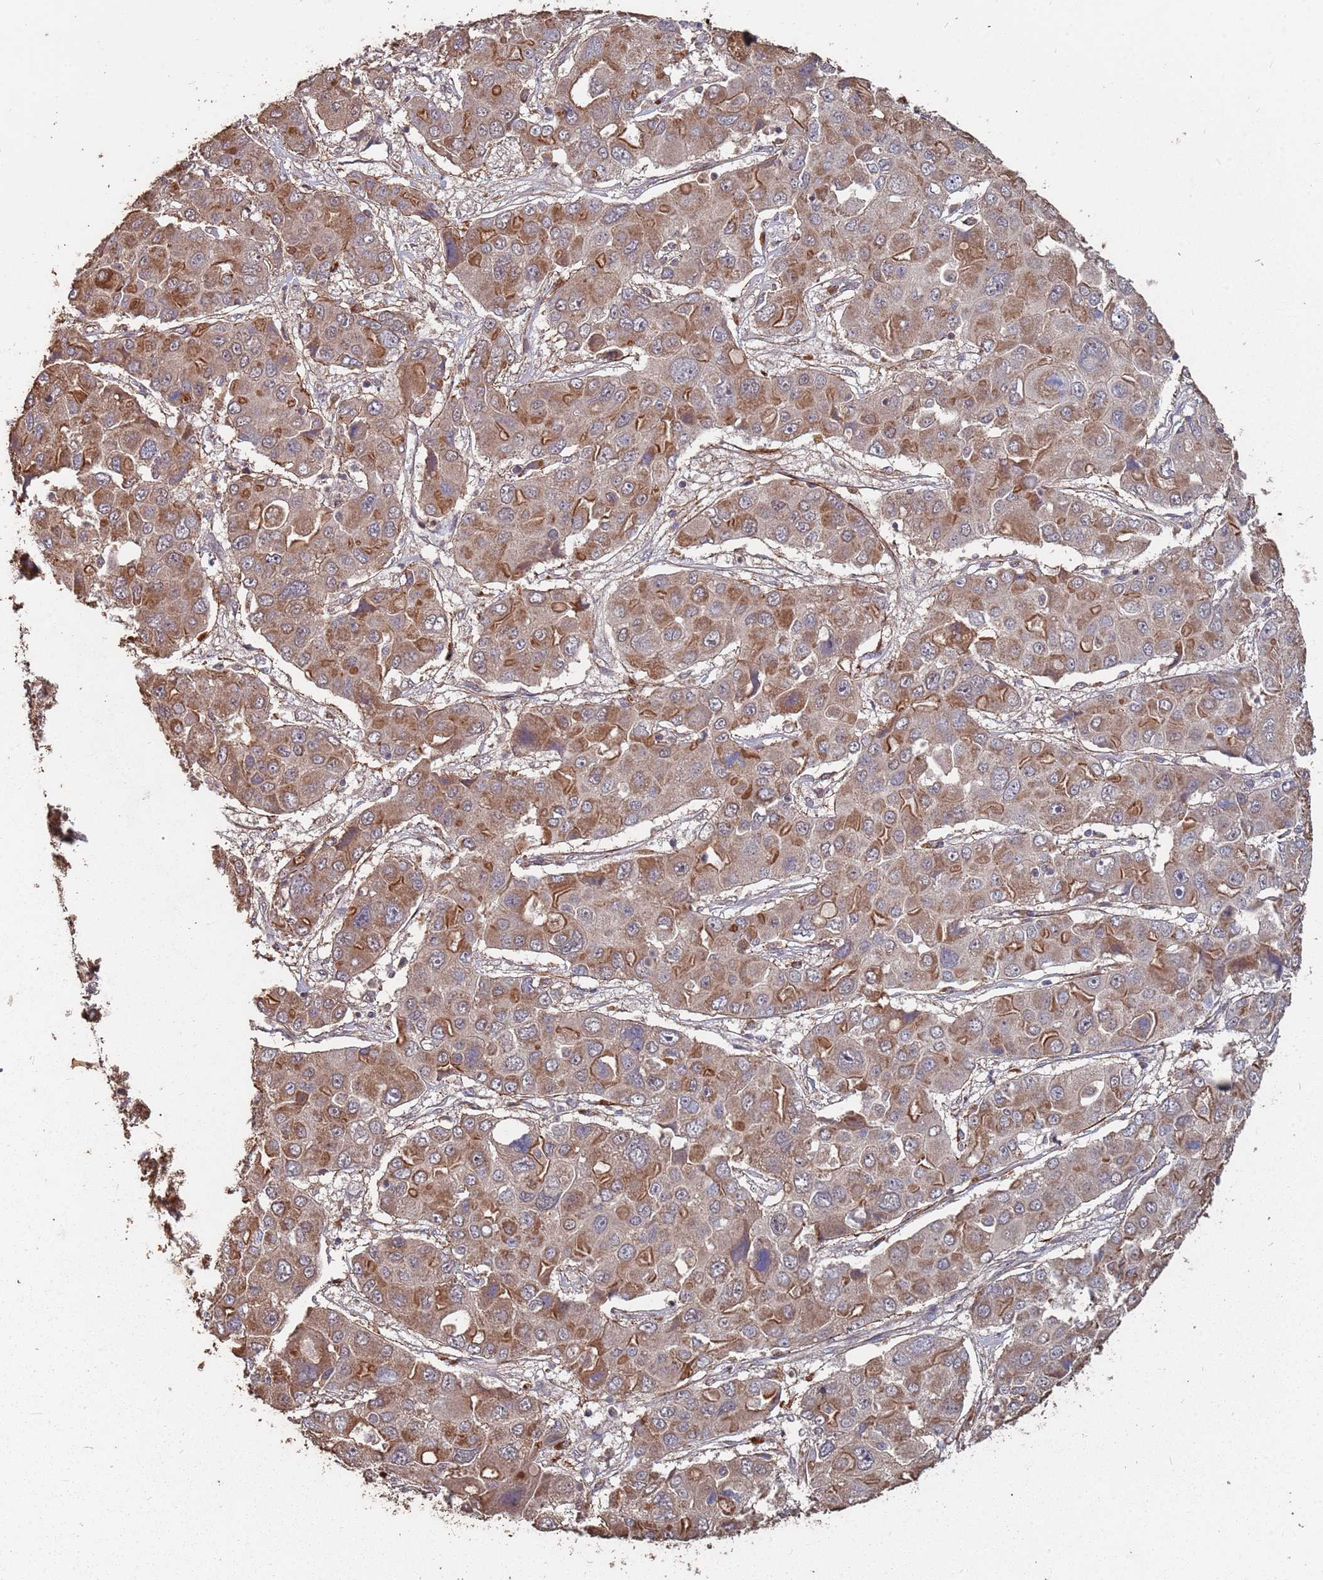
{"staining": {"intensity": "moderate", "quantity": ">75%", "location": "cytoplasmic/membranous"}, "tissue": "liver cancer", "cell_type": "Tumor cells", "image_type": "cancer", "snomed": [{"axis": "morphology", "description": "Cholangiocarcinoma"}, {"axis": "topography", "description": "Liver"}], "caption": "Human liver cancer stained with a brown dye demonstrates moderate cytoplasmic/membranous positive expression in about >75% of tumor cells.", "gene": "PRORP", "patient": {"sex": "male", "age": 67}}